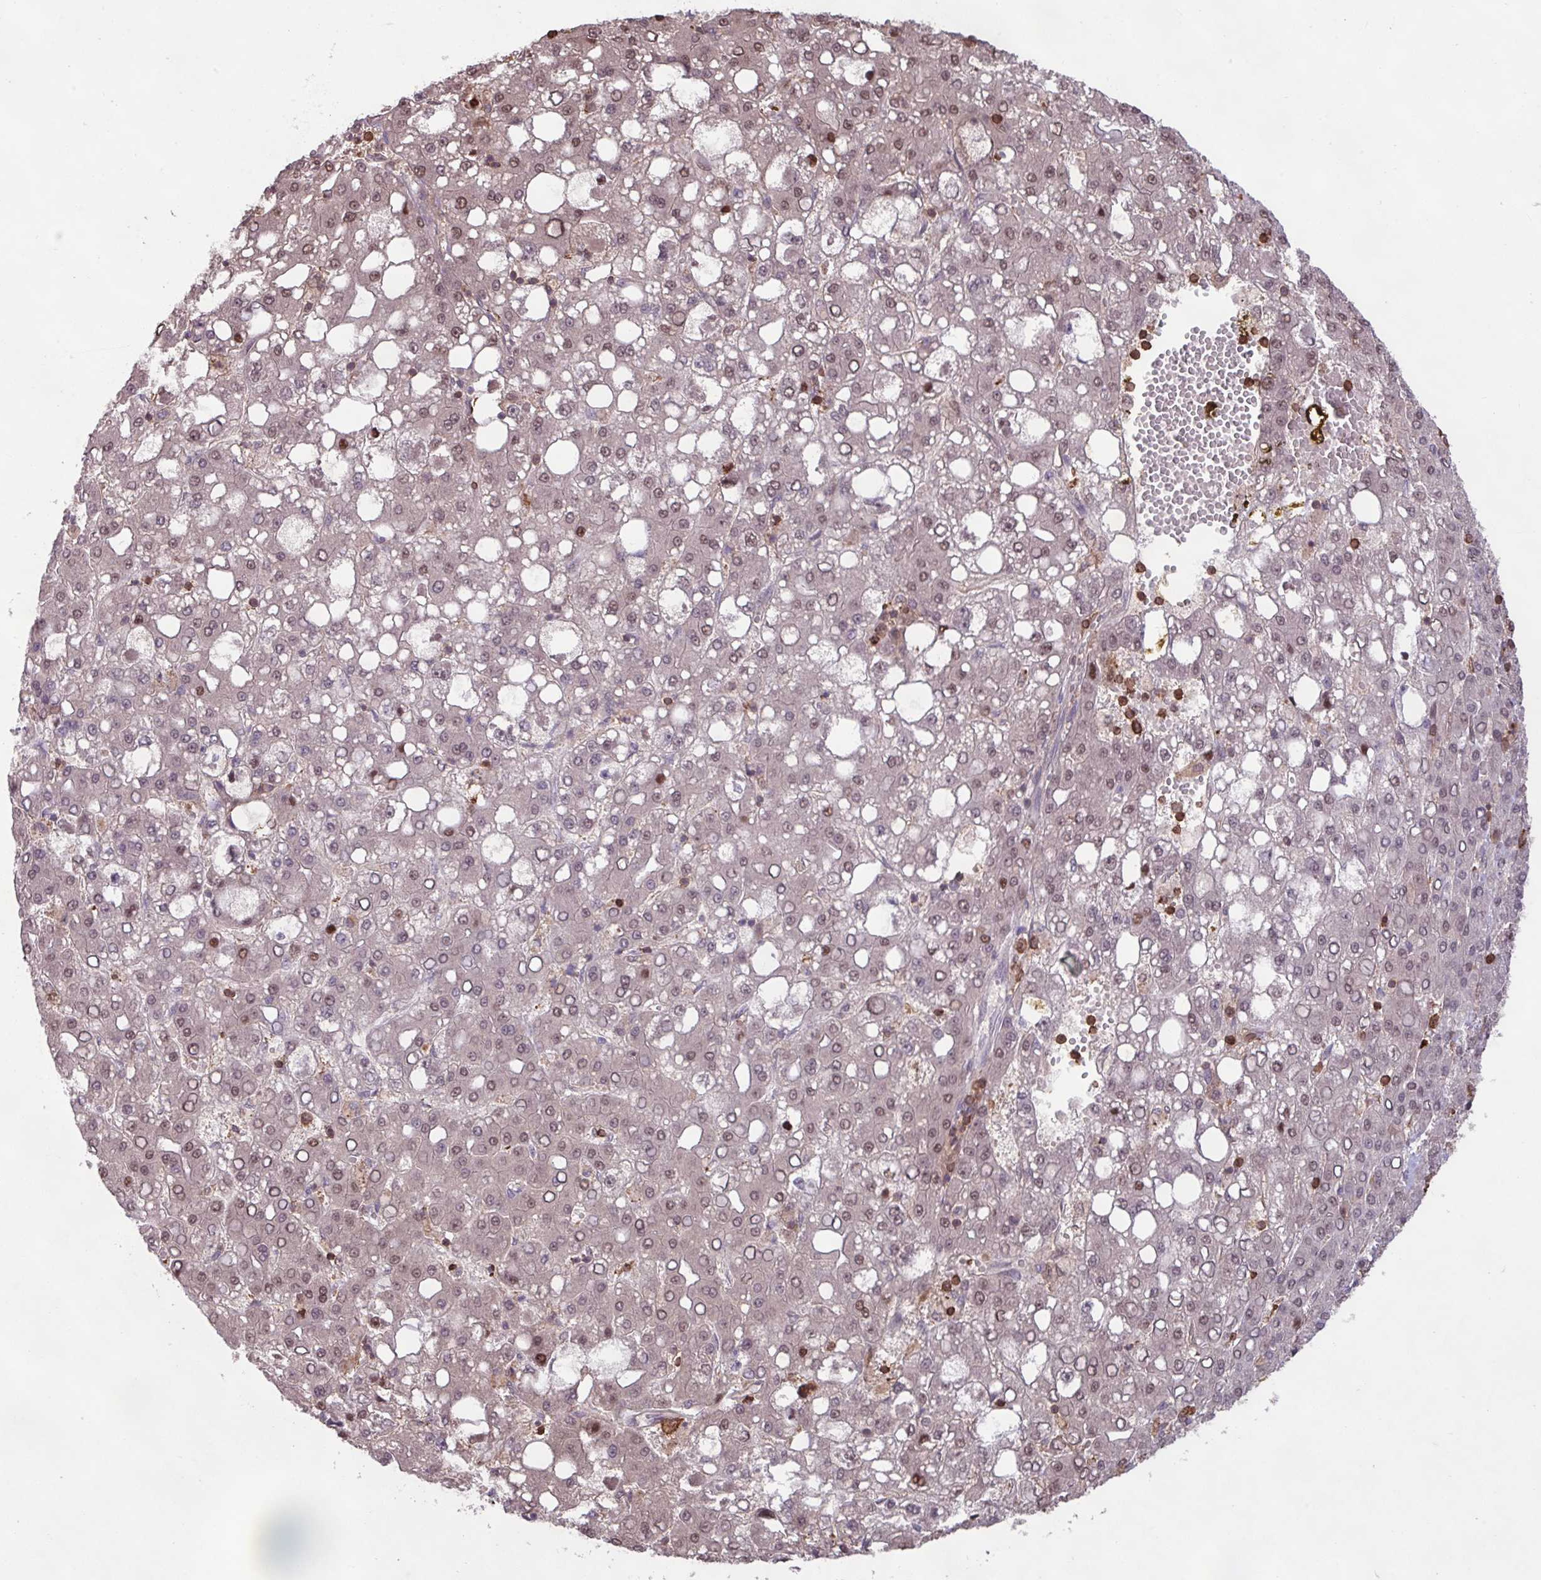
{"staining": {"intensity": "weak", "quantity": "25%-75%", "location": "nuclear"}, "tissue": "liver cancer", "cell_type": "Tumor cells", "image_type": "cancer", "snomed": [{"axis": "morphology", "description": "Carcinoma, Hepatocellular, NOS"}, {"axis": "topography", "description": "Liver"}], "caption": "Liver cancer (hepatocellular carcinoma) stained with a protein marker reveals weak staining in tumor cells.", "gene": "GON7", "patient": {"sex": "male", "age": 65}}